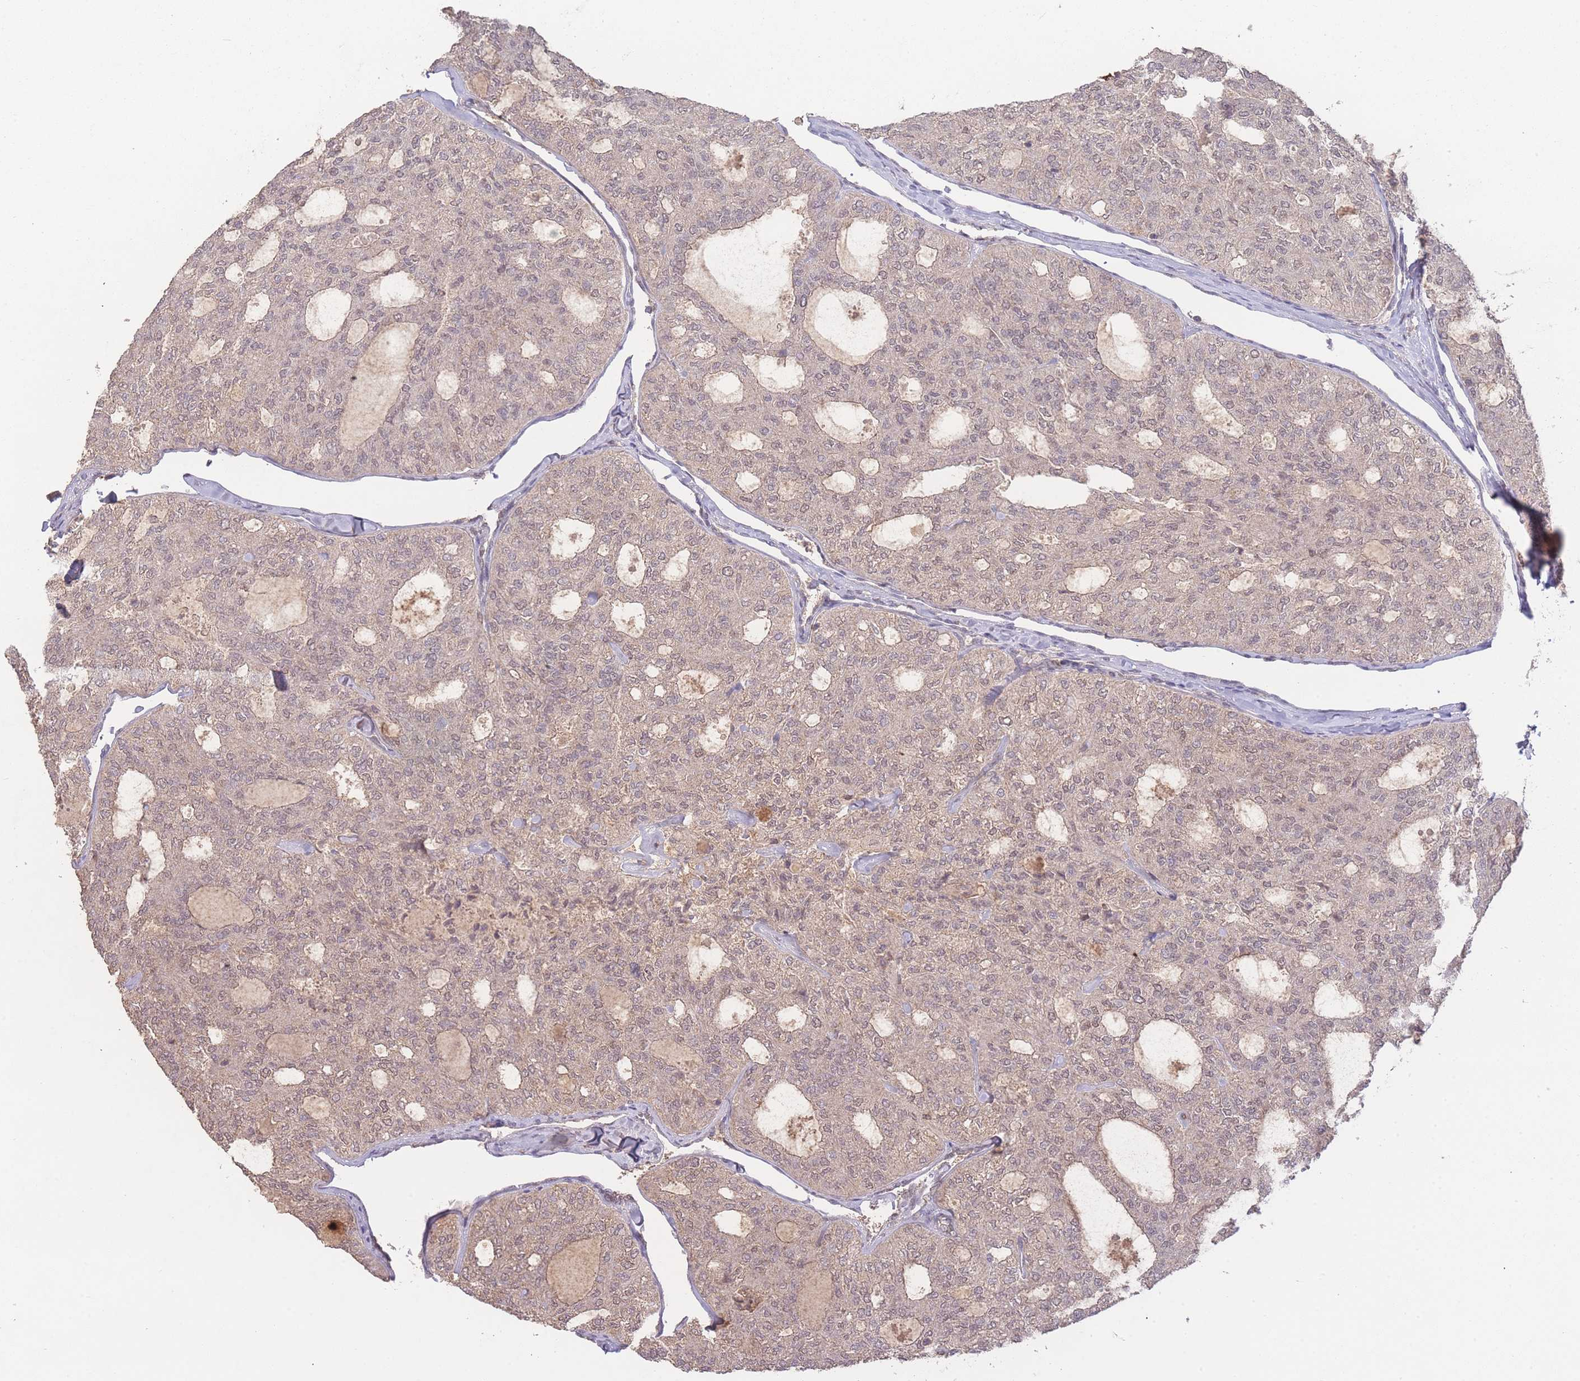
{"staining": {"intensity": "weak", "quantity": "<25%", "location": "nuclear"}, "tissue": "thyroid cancer", "cell_type": "Tumor cells", "image_type": "cancer", "snomed": [{"axis": "morphology", "description": "Follicular adenoma carcinoma, NOS"}, {"axis": "topography", "description": "Thyroid gland"}], "caption": "High magnification brightfield microscopy of thyroid follicular adenoma carcinoma stained with DAB (brown) and counterstained with hematoxylin (blue): tumor cells show no significant staining.", "gene": "RNF144B", "patient": {"sex": "male", "age": 75}}